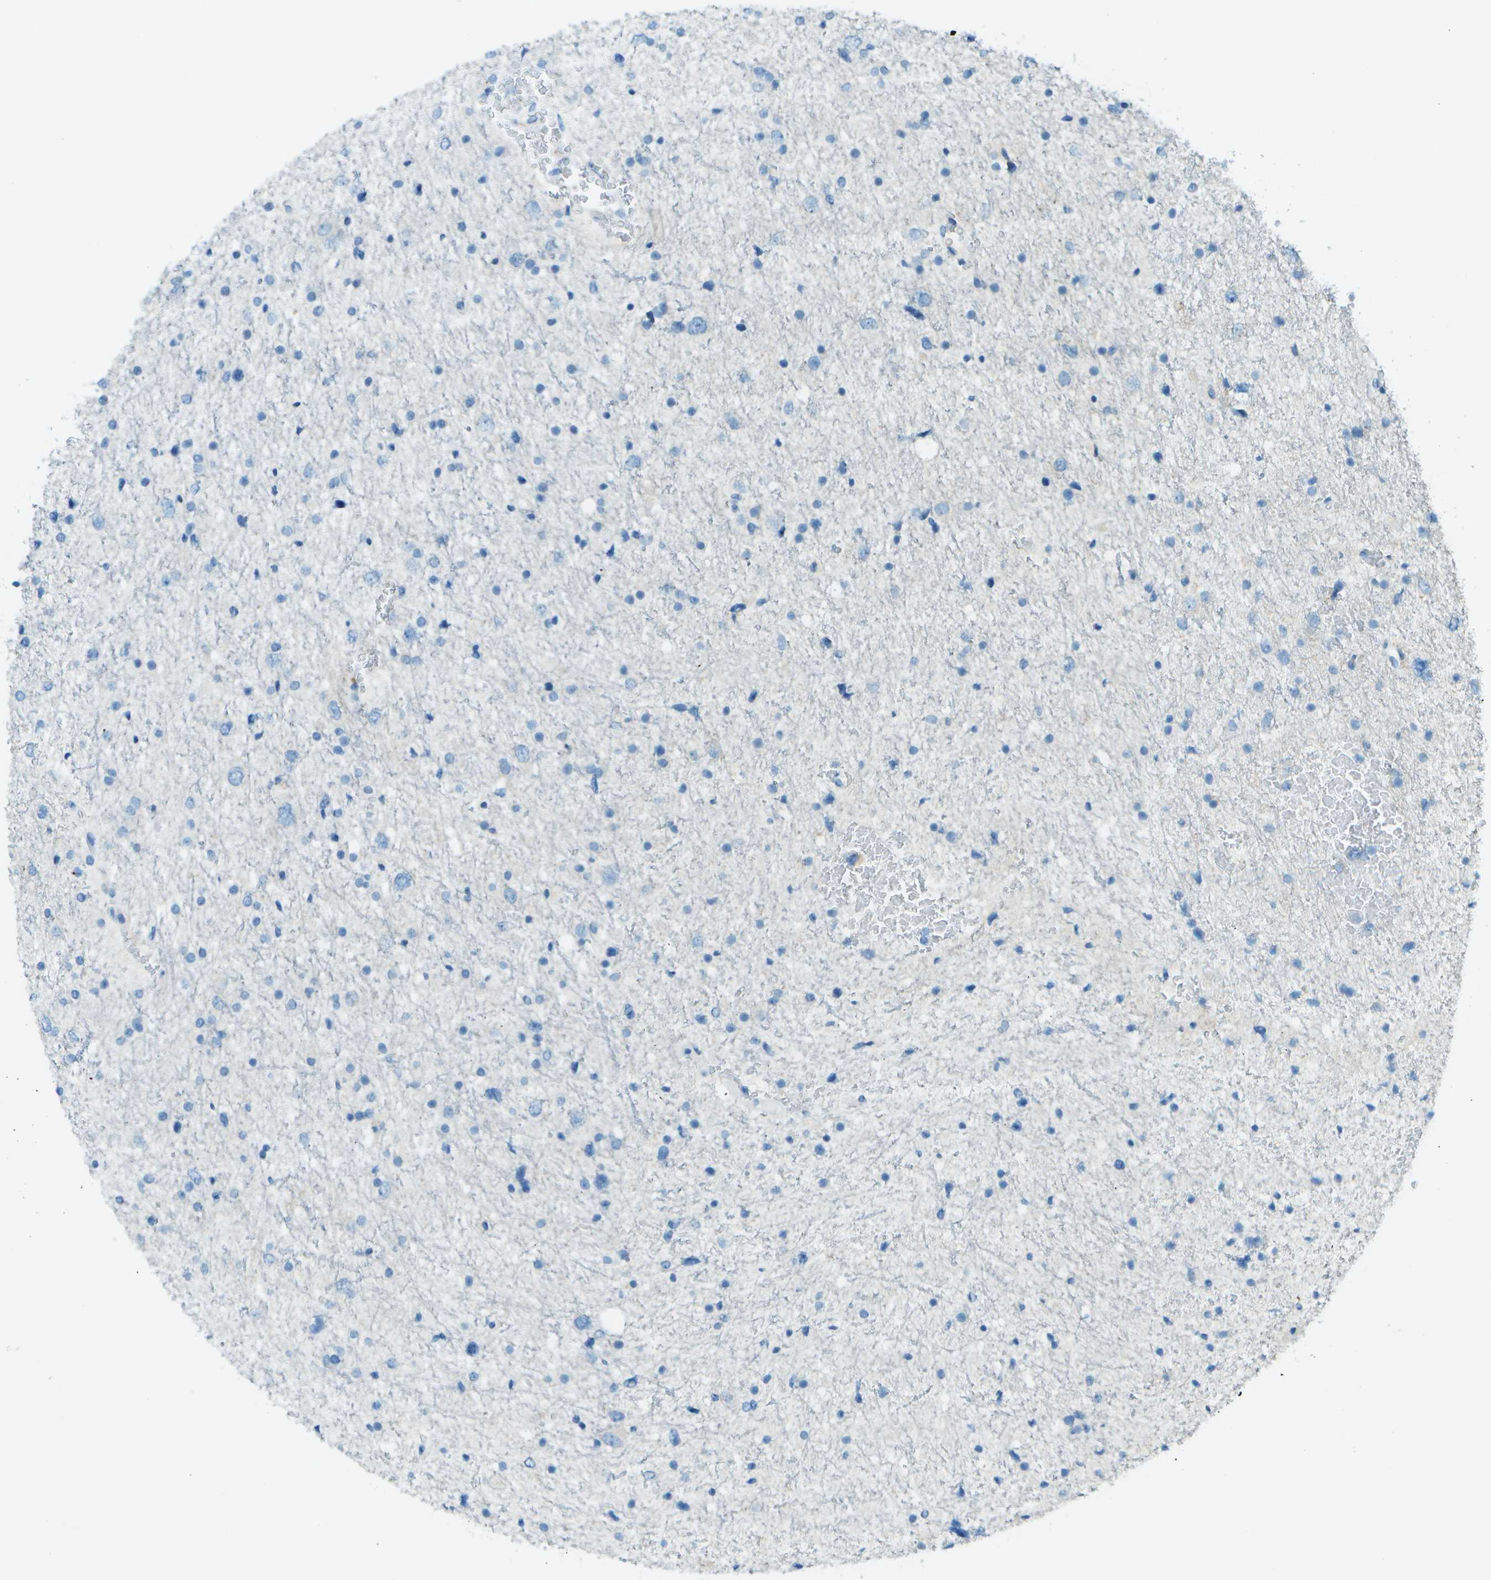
{"staining": {"intensity": "negative", "quantity": "none", "location": "none"}, "tissue": "glioma", "cell_type": "Tumor cells", "image_type": "cancer", "snomed": [{"axis": "morphology", "description": "Glioma, malignant, Low grade"}, {"axis": "topography", "description": "Brain"}], "caption": "This is a photomicrograph of IHC staining of malignant glioma (low-grade), which shows no expression in tumor cells.", "gene": "LGI2", "patient": {"sex": "female", "age": 37}}